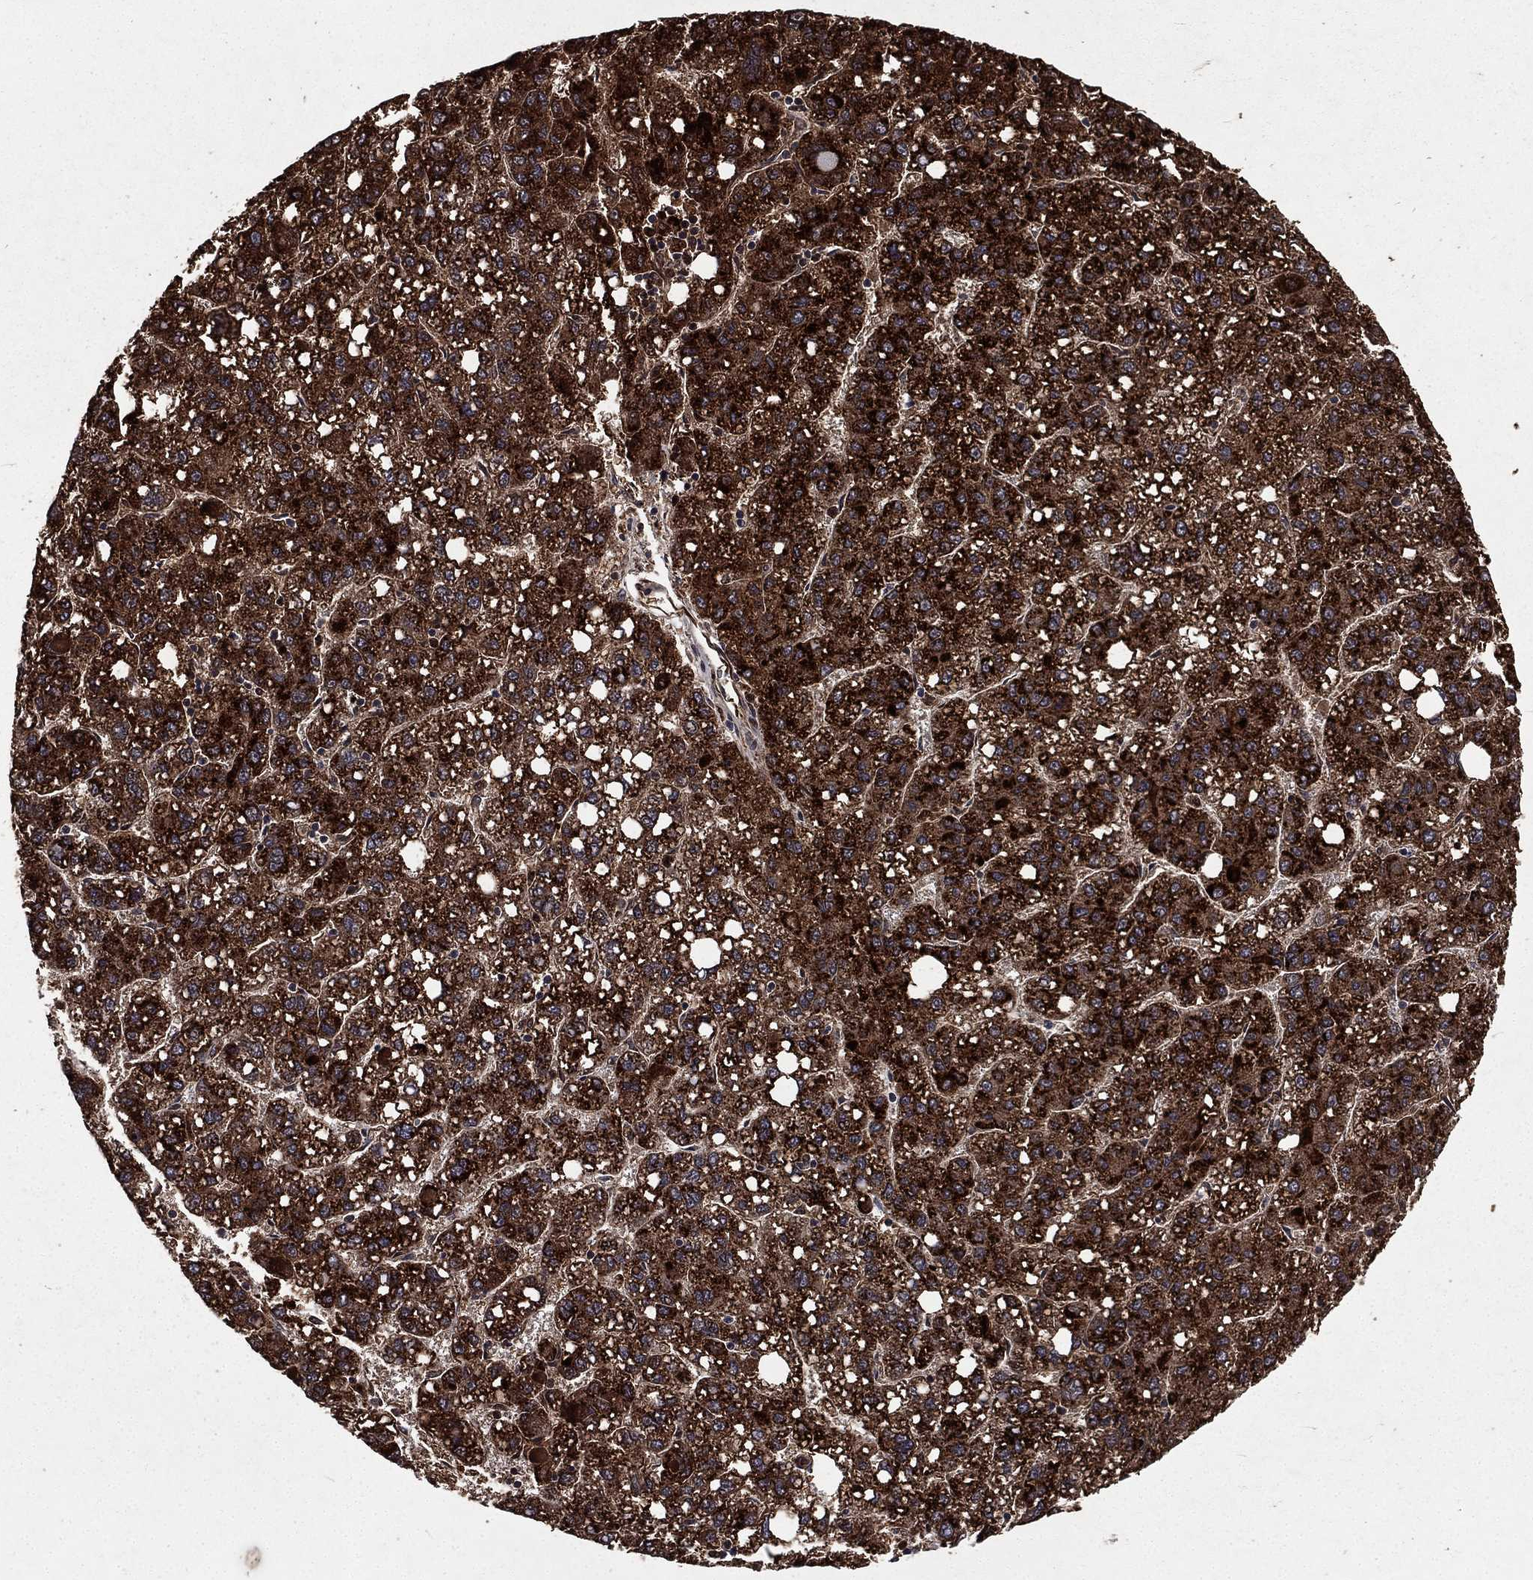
{"staining": {"intensity": "strong", "quantity": ">75%", "location": "cytoplasmic/membranous"}, "tissue": "liver cancer", "cell_type": "Tumor cells", "image_type": "cancer", "snomed": [{"axis": "morphology", "description": "Carcinoma, Hepatocellular, NOS"}, {"axis": "topography", "description": "Liver"}], "caption": "Immunohistochemical staining of human hepatocellular carcinoma (liver) demonstrates high levels of strong cytoplasmic/membranous staining in approximately >75% of tumor cells. The protein of interest is stained brown, and the nuclei are stained in blue (DAB (3,3'-diaminobenzidine) IHC with brightfield microscopy, high magnification).", "gene": "LENG8", "patient": {"sex": "female", "age": 82}}